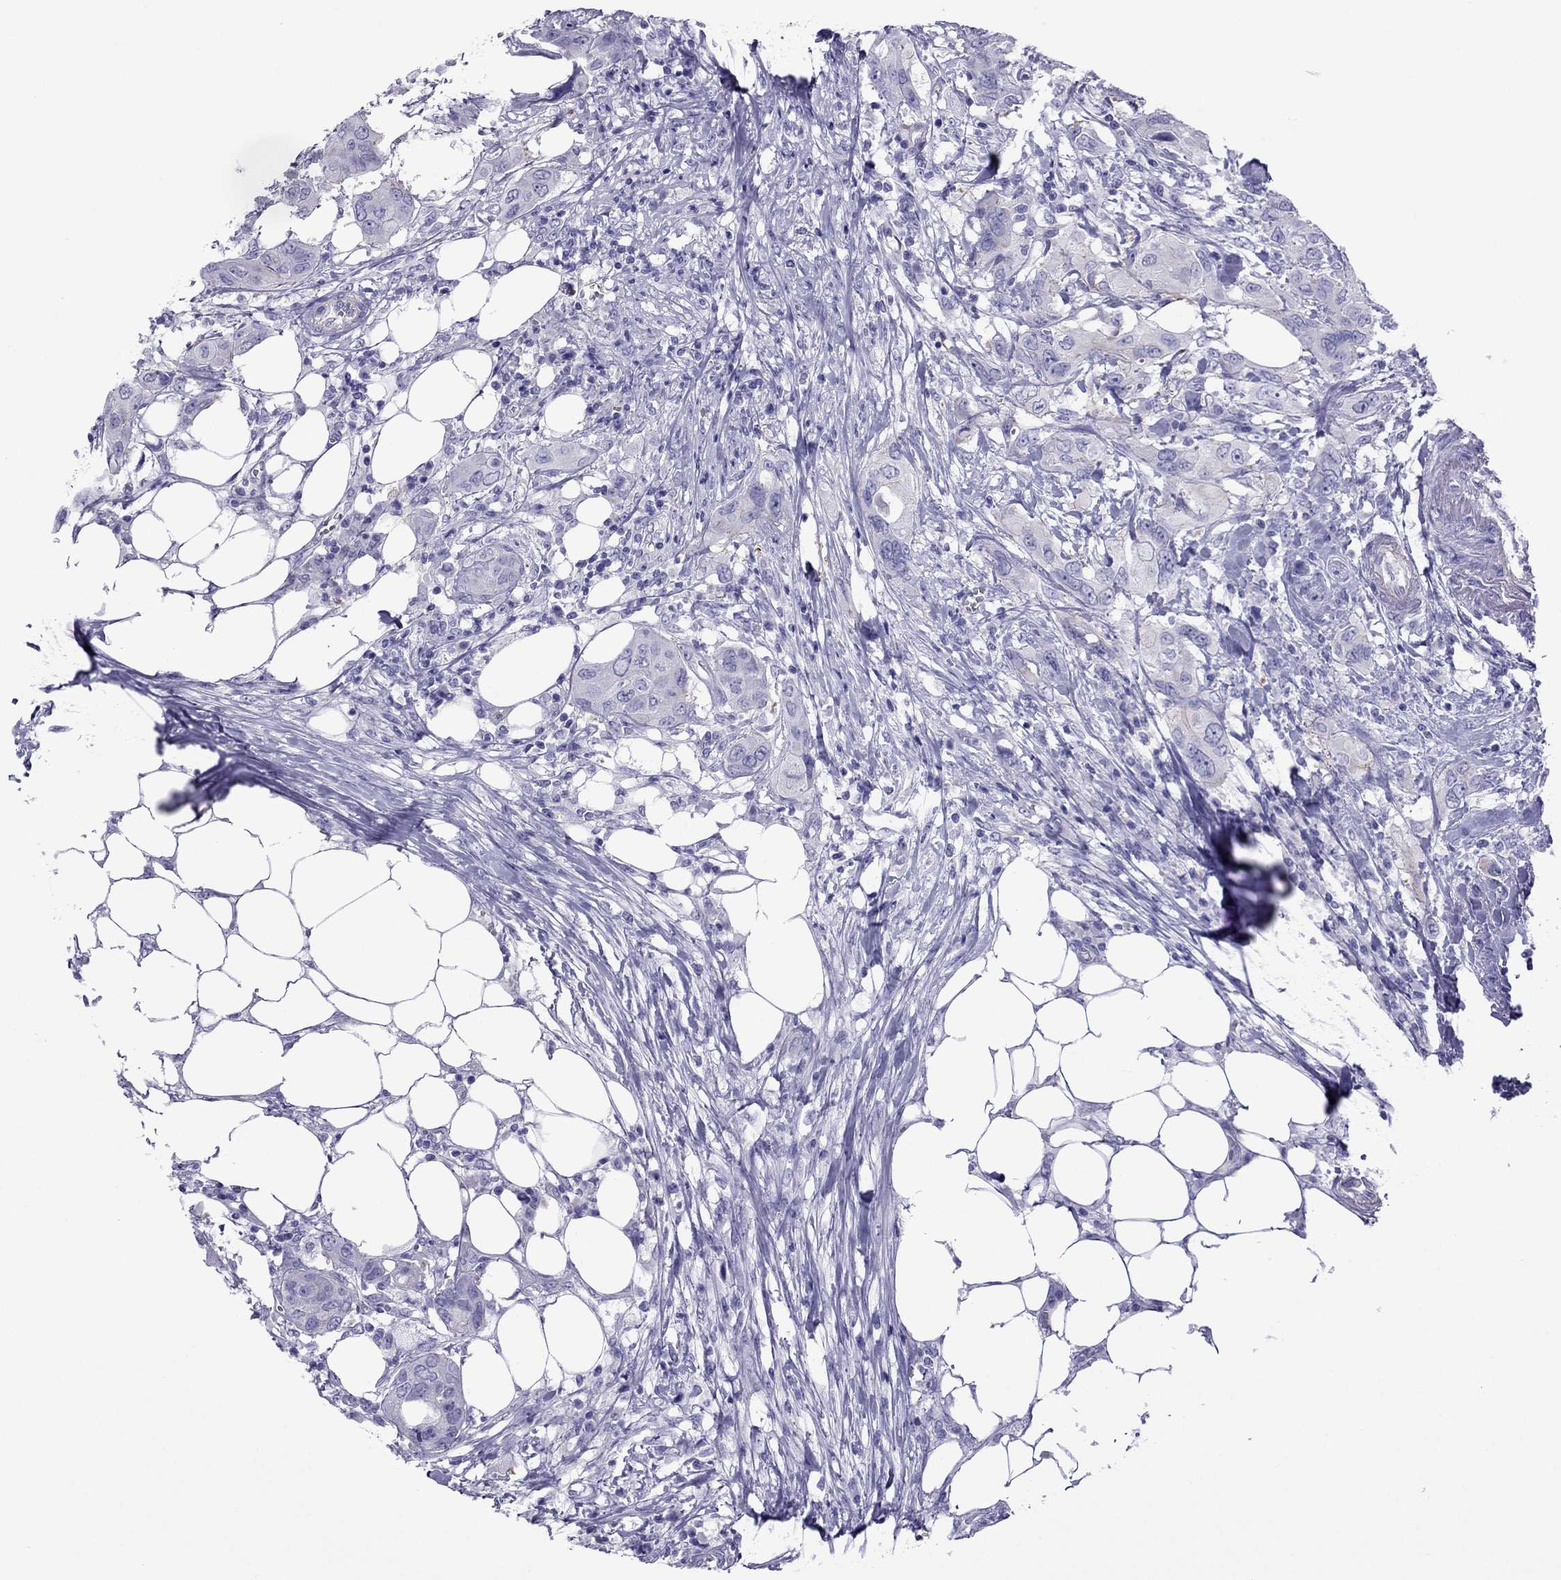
{"staining": {"intensity": "negative", "quantity": "none", "location": "none"}, "tissue": "urothelial cancer", "cell_type": "Tumor cells", "image_type": "cancer", "snomed": [{"axis": "morphology", "description": "Urothelial carcinoma, NOS"}, {"axis": "morphology", "description": "Urothelial carcinoma, High grade"}, {"axis": "topography", "description": "Urinary bladder"}], "caption": "Immunohistochemical staining of urothelial cancer displays no significant staining in tumor cells.", "gene": "MYL11", "patient": {"sex": "male", "age": 63}}